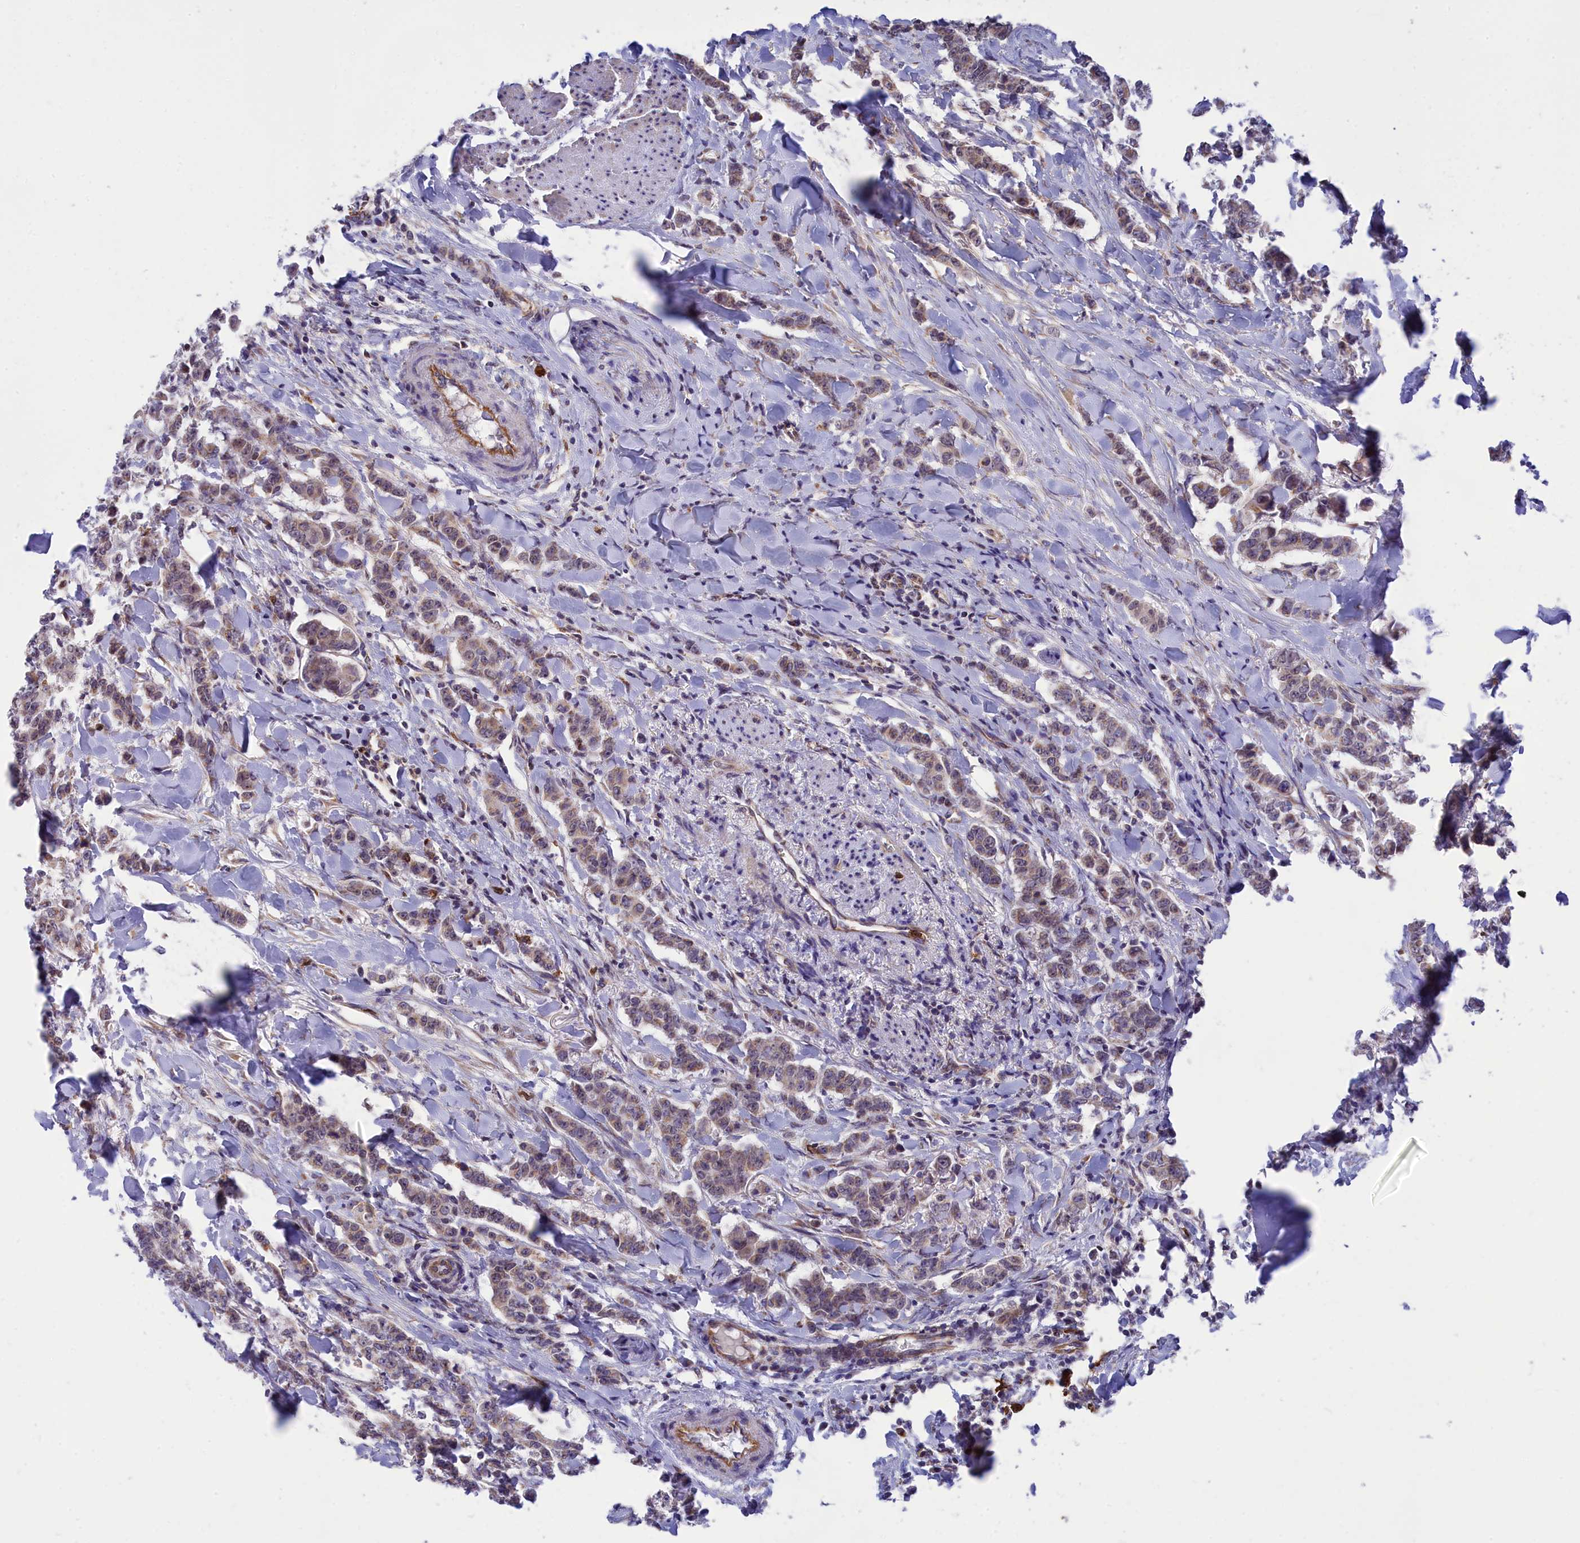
{"staining": {"intensity": "weak", "quantity": ">75%", "location": "cytoplasmic/membranous"}, "tissue": "breast cancer", "cell_type": "Tumor cells", "image_type": "cancer", "snomed": [{"axis": "morphology", "description": "Duct carcinoma"}, {"axis": "topography", "description": "Breast"}], "caption": "Breast invasive ductal carcinoma was stained to show a protein in brown. There is low levels of weak cytoplasmic/membranous positivity in approximately >75% of tumor cells.", "gene": "PKHD1L1", "patient": {"sex": "female", "age": 40}}